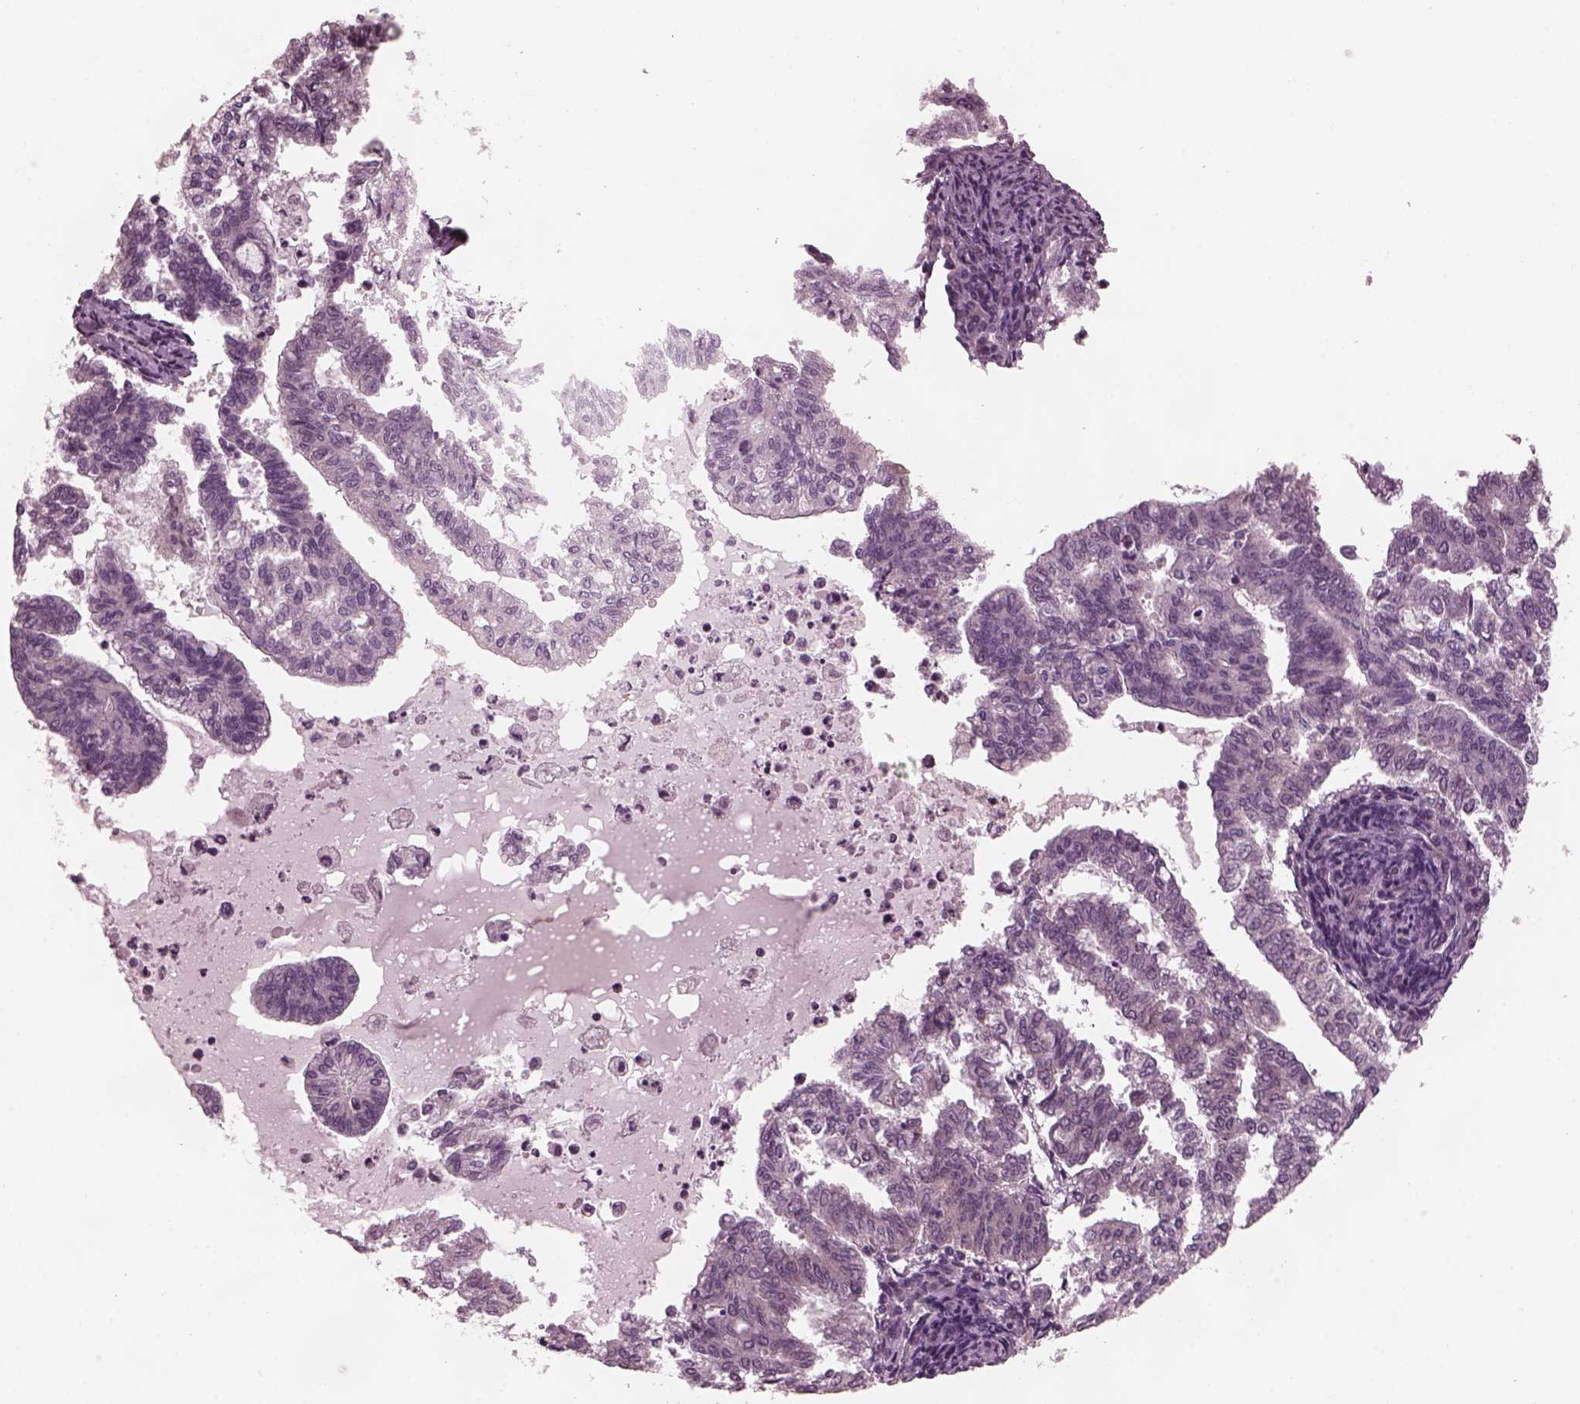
{"staining": {"intensity": "negative", "quantity": "none", "location": "none"}, "tissue": "endometrial cancer", "cell_type": "Tumor cells", "image_type": "cancer", "snomed": [{"axis": "morphology", "description": "Adenocarcinoma, NOS"}, {"axis": "topography", "description": "Endometrium"}], "caption": "A high-resolution micrograph shows immunohistochemistry (IHC) staining of endometrial cancer, which exhibits no significant expression in tumor cells.", "gene": "TUBG1", "patient": {"sex": "female", "age": 79}}